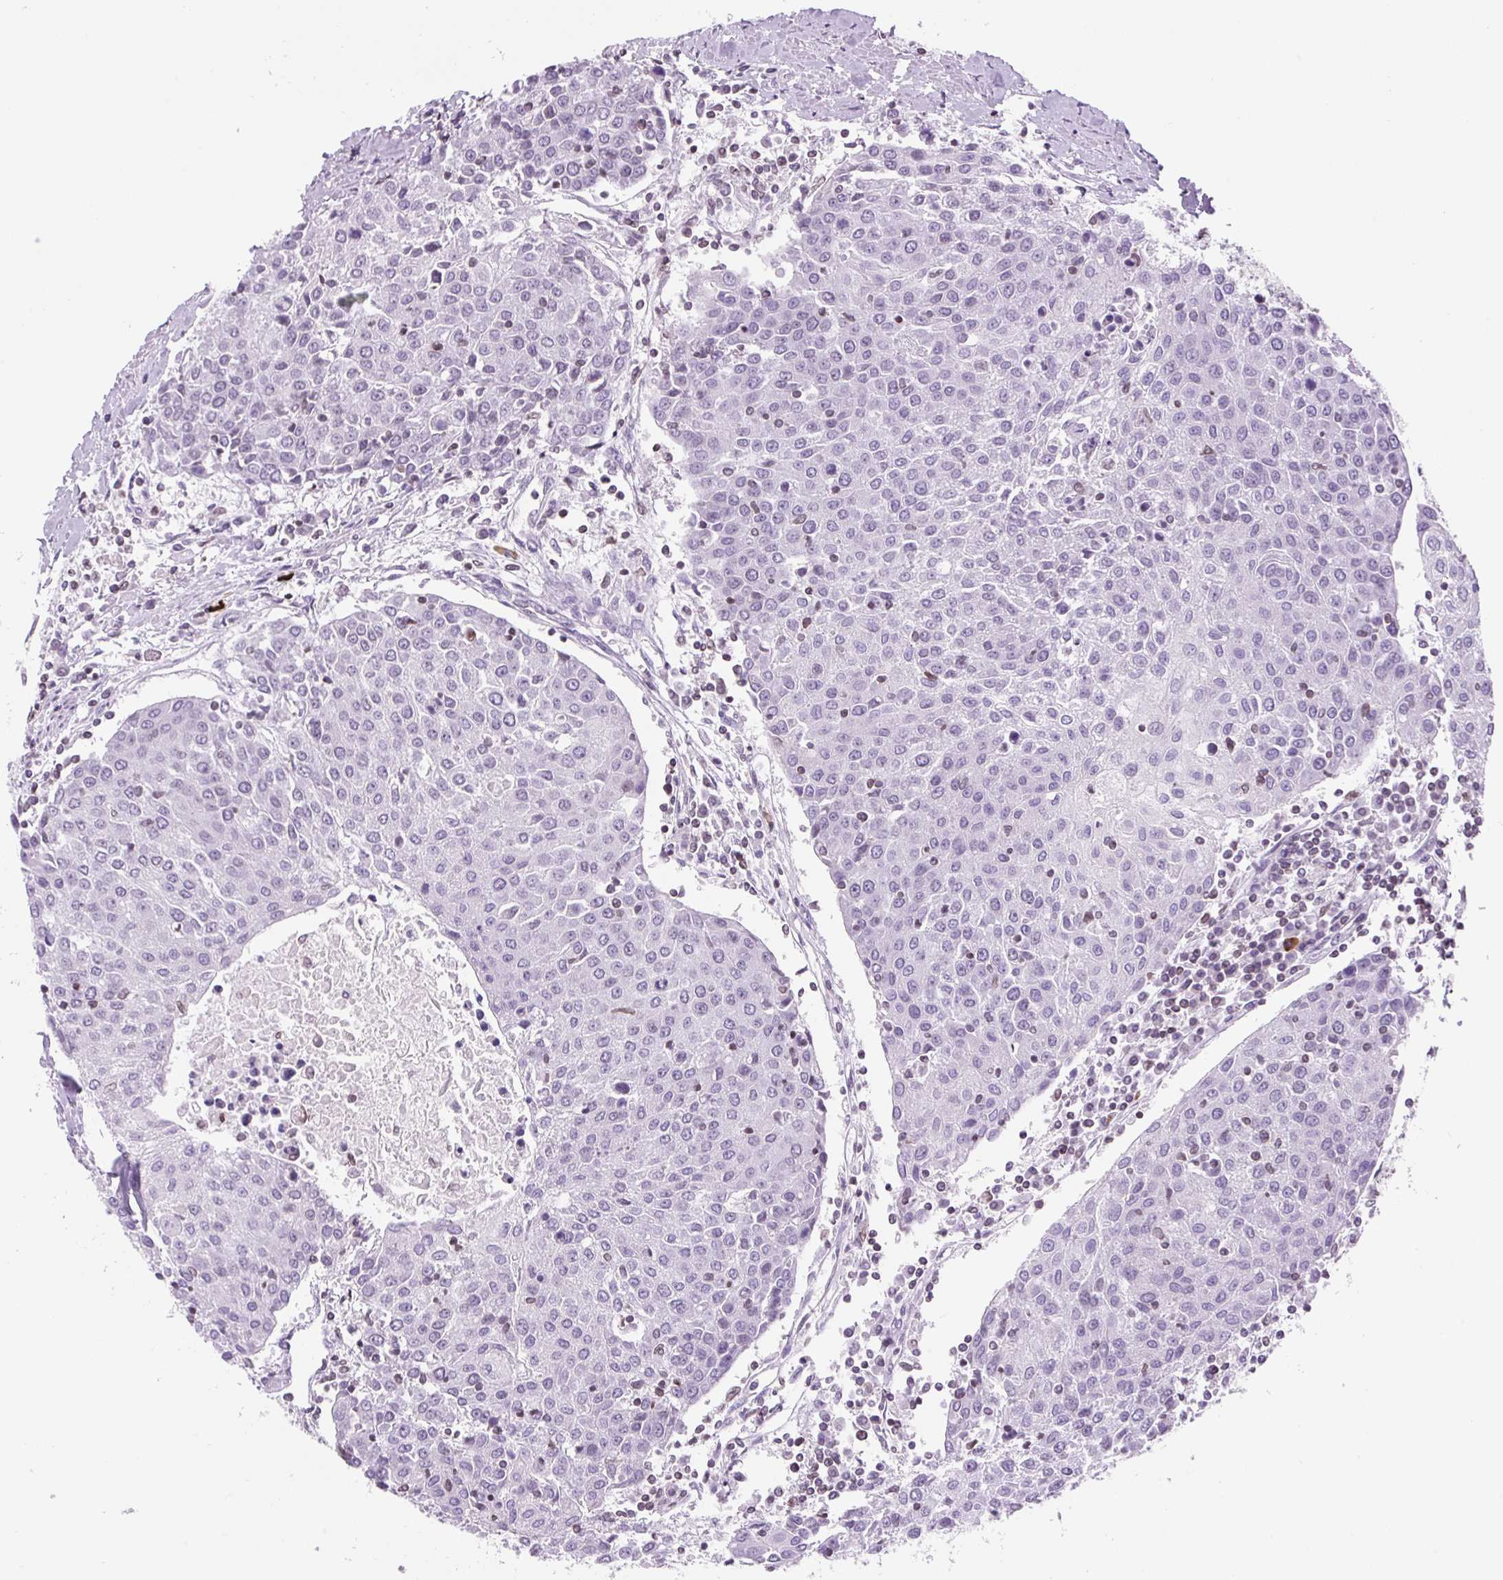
{"staining": {"intensity": "negative", "quantity": "none", "location": "none"}, "tissue": "urothelial cancer", "cell_type": "Tumor cells", "image_type": "cancer", "snomed": [{"axis": "morphology", "description": "Urothelial carcinoma, High grade"}, {"axis": "topography", "description": "Urinary bladder"}], "caption": "The micrograph displays no significant staining in tumor cells of urothelial cancer.", "gene": "VPREB1", "patient": {"sex": "female", "age": 85}}